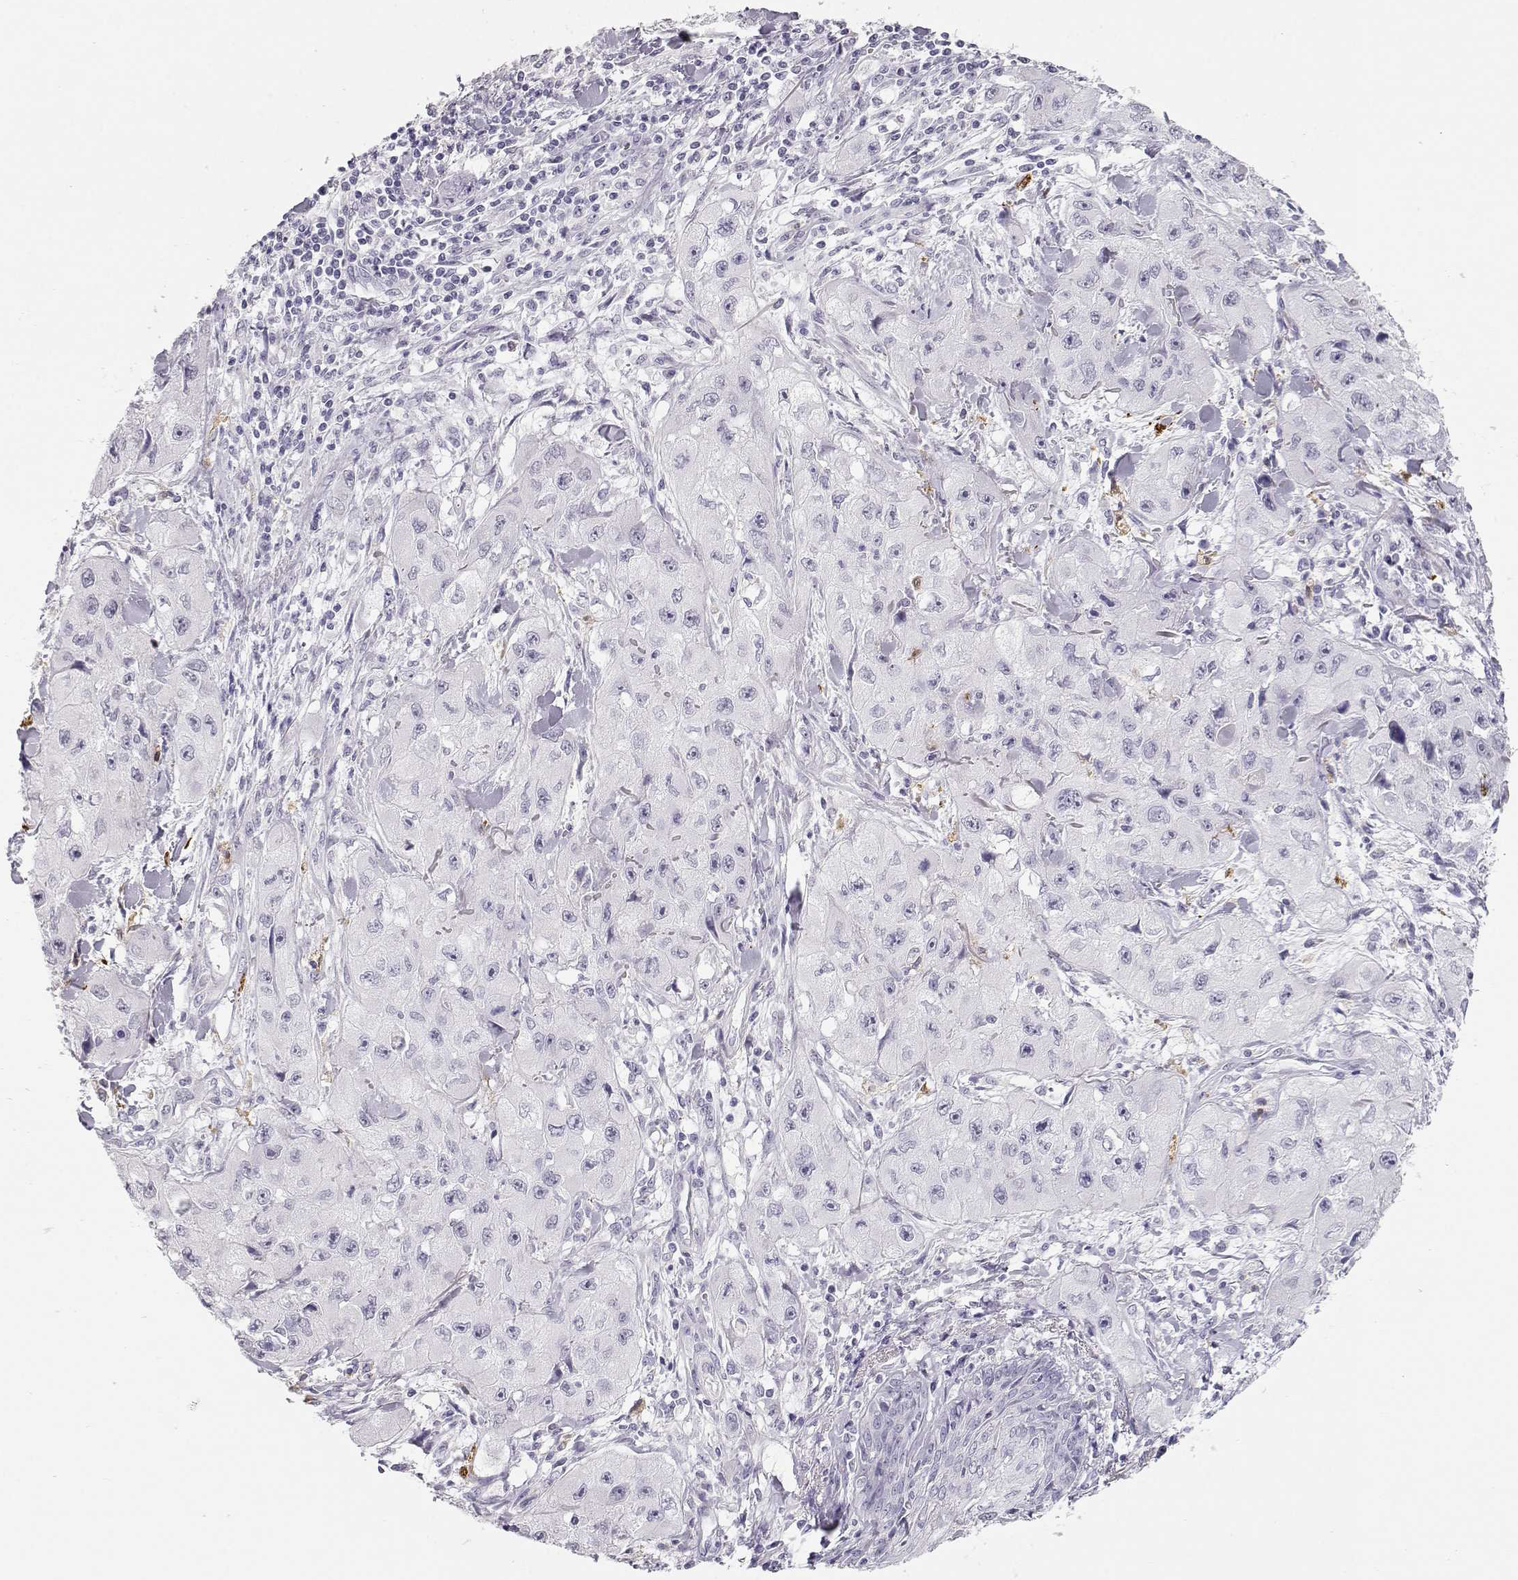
{"staining": {"intensity": "negative", "quantity": "none", "location": "none"}, "tissue": "skin cancer", "cell_type": "Tumor cells", "image_type": "cancer", "snomed": [{"axis": "morphology", "description": "Squamous cell carcinoma, NOS"}, {"axis": "topography", "description": "Skin"}, {"axis": "topography", "description": "Subcutis"}], "caption": "Photomicrograph shows no significant protein positivity in tumor cells of skin cancer (squamous cell carcinoma). (DAB (3,3'-diaminobenzidine) immunohistochemistry with hematoxylin counter stain).", "gene": "NUTM1", "patient": {"sex": "male", "age": 73}}